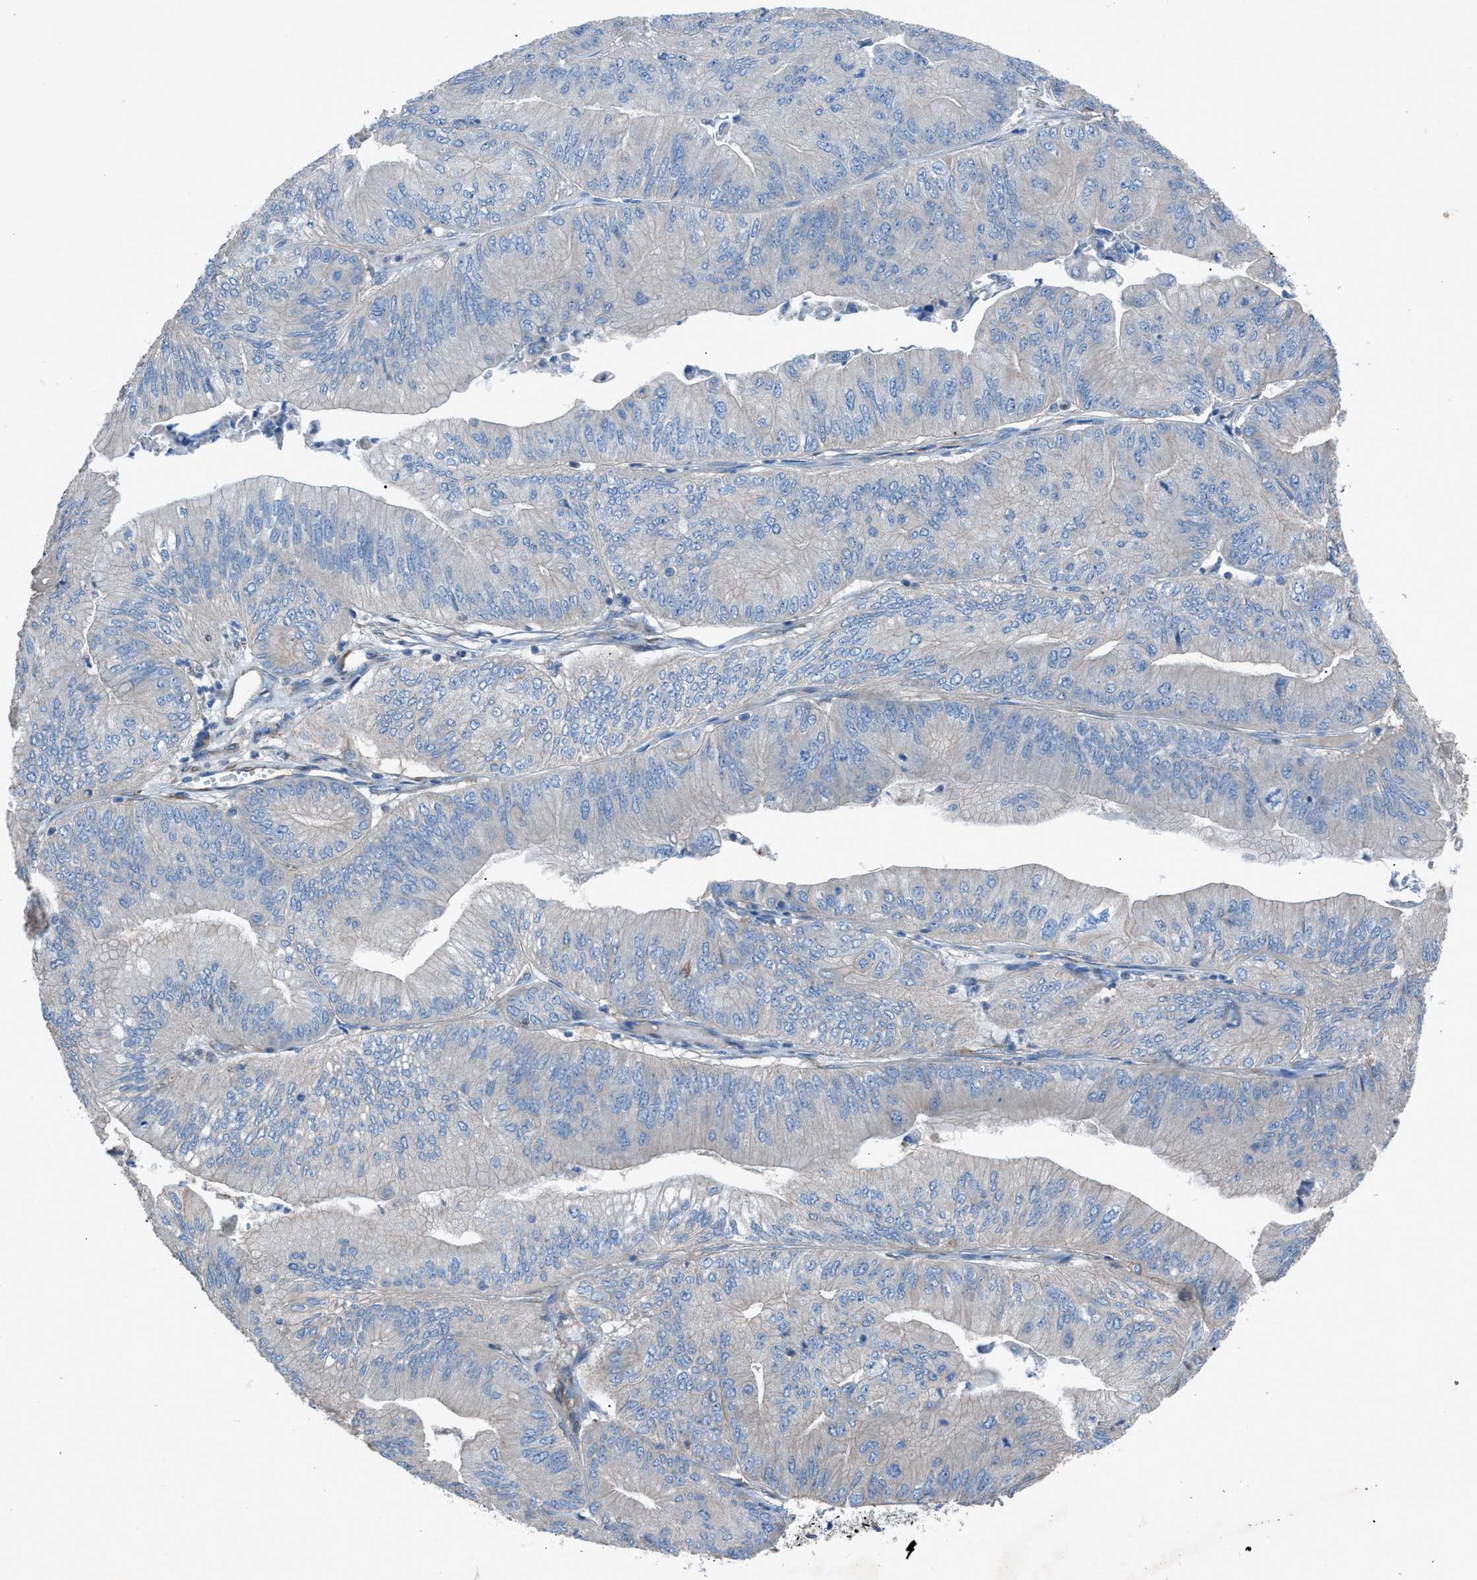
{"staining": {"intensity": "negative", "quantity": "none", "location": "none"}, "tissue": "ovarian cancer", "cell_type": "Tumor cells", "image_type": "cancer", "snomed": [{"axis": "morphology", "description": "Cystadenocarcinoma, mucinous, NOS"}, {"axis": "topography", "description": "Ovary"}], "caption": "Tumor cells are negative for brown protein staining in ovarian cancer.", "gene": "CABP7", "patient": {"sex": "female", "age": 61}}